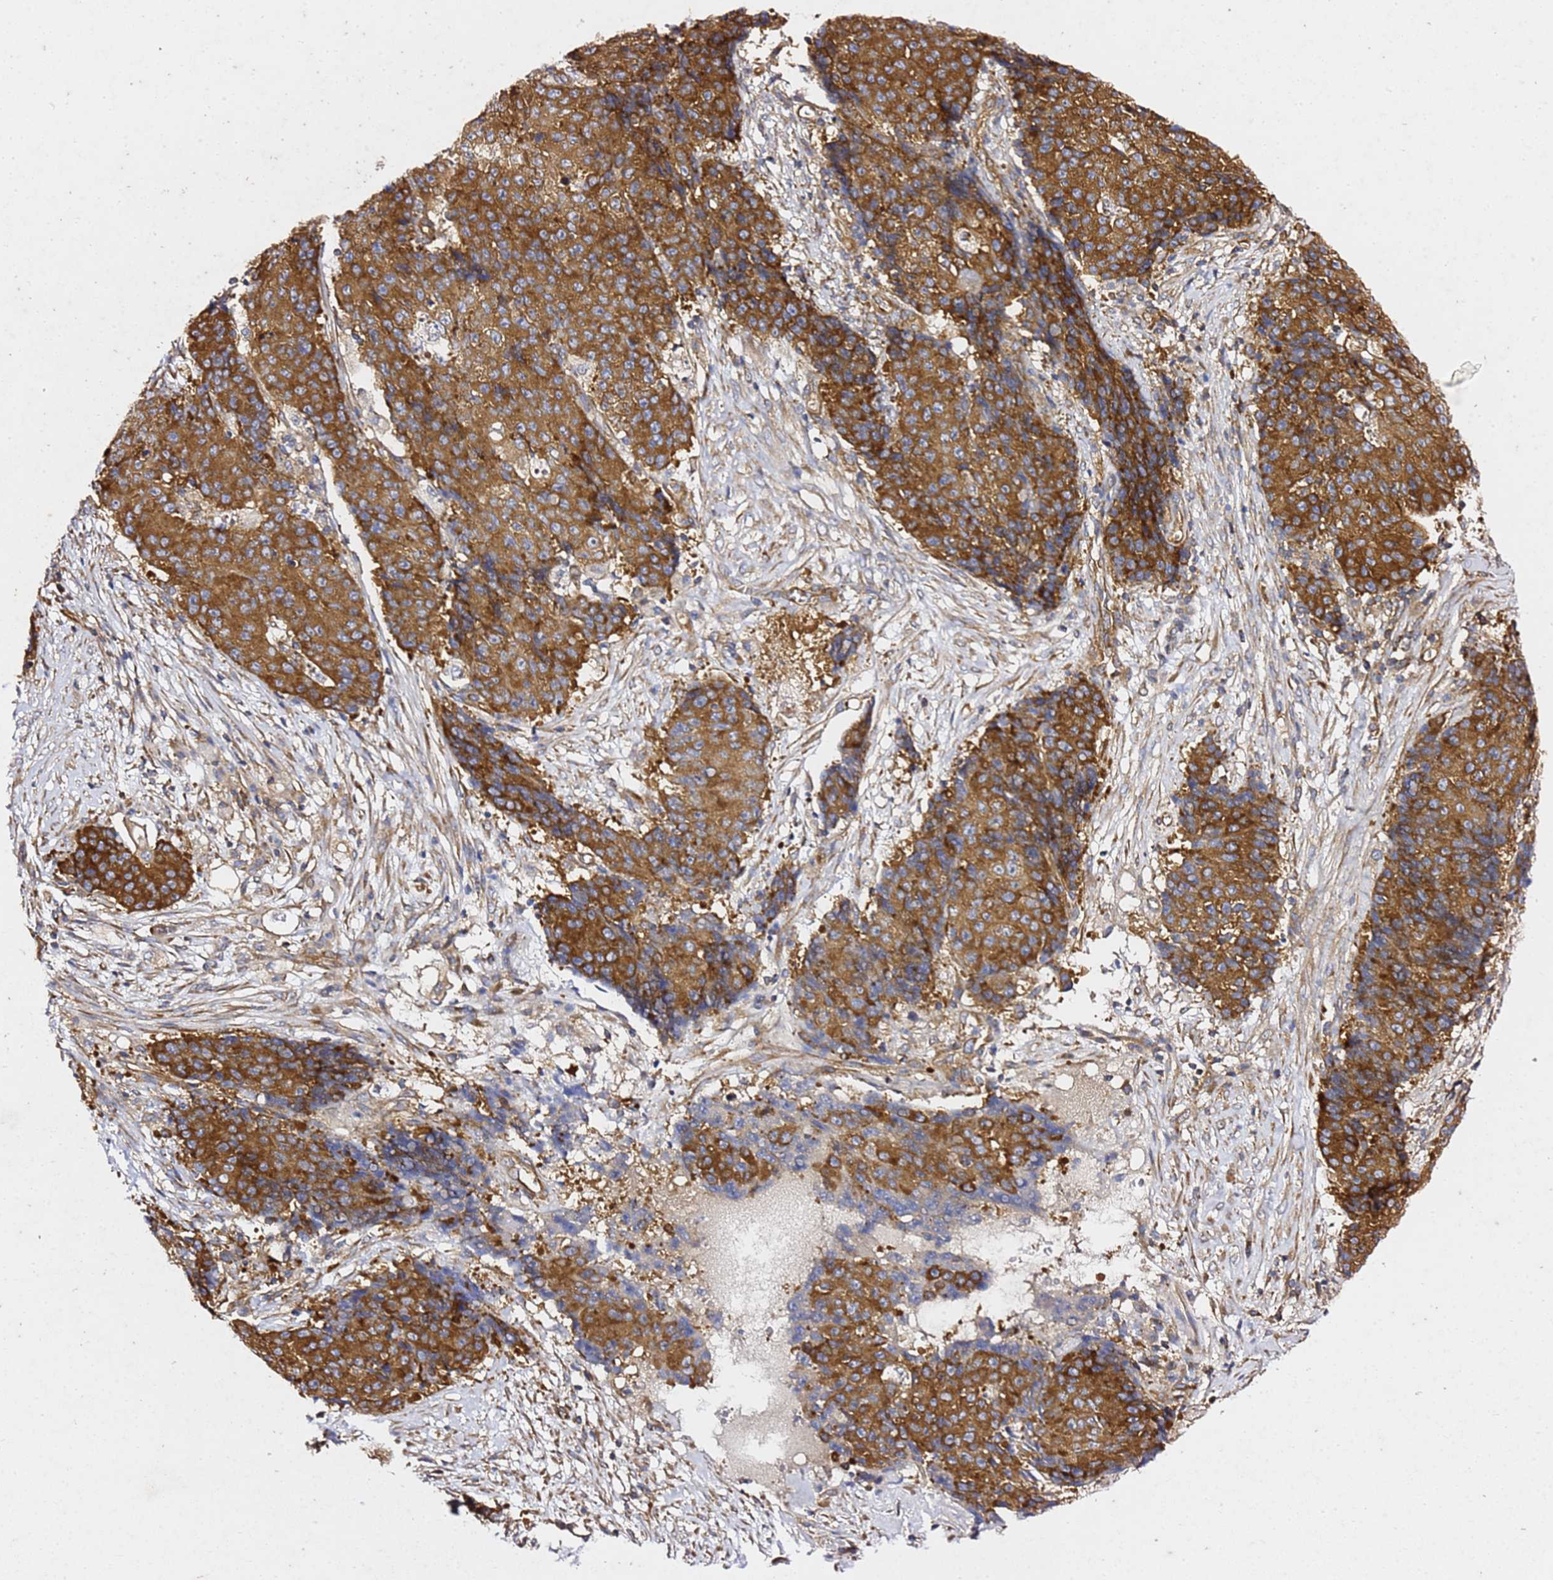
{"staining": {"intensity": "strong", "quantity": ">75%", "location": "cytoplasmic/membranous"}, "tissue": "ovarian cancer", "cell_type": "Tumor cells", "image_type": "cancer", "snomed": [{"axis": "morphology", "description": "Carcinoma, endometroid"}, {"axis": "topography", "description": "Ovary"}], "caption": "Immunohistochemistry (IHC) image of endometroid carcinoma (ovarian) stained for a protein (brown), which displays high levels of strong cytoplasmic/membranous staining in about >75% of tumor cells.", "gene": "TPST1", "patient": {"sex": "female", "age": 42}}